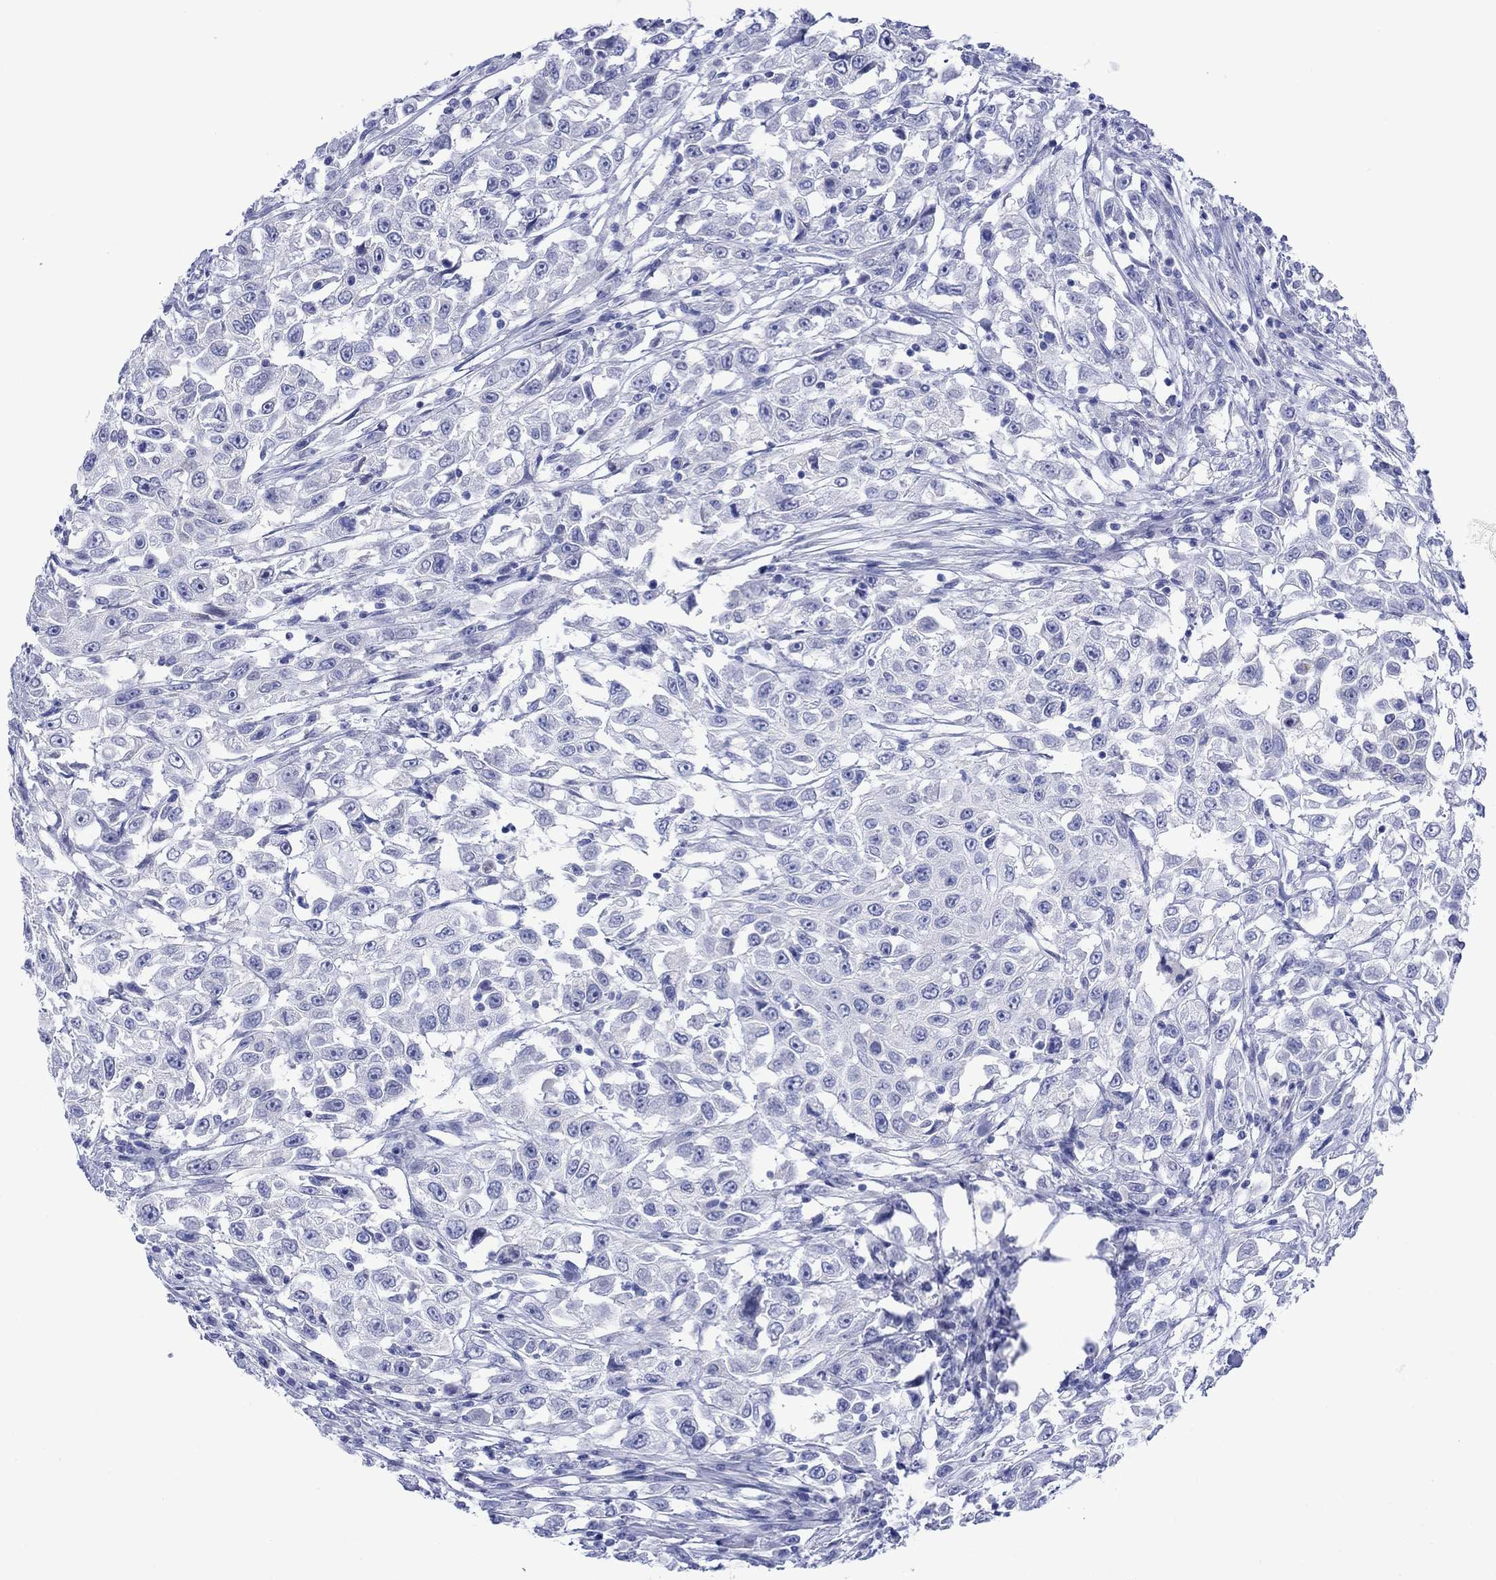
{"staining": {"intensity": "negative", "quantity": "none", "location": "none"}, "tissue": "urothelial cancer", "cell_type": "Tumor cells", "image_type": "cancer", "snomed": [{"axis": "morphology", "description": "Urothelial carcinoma, High grade"}, {"axis": "topography", "description": "Urinary bladder"}], "caption": "There is no significant expression in tumor cells of urothelial cancer.", "gene": "MLANA", "patient": {"sex": "female", "age": 56}}